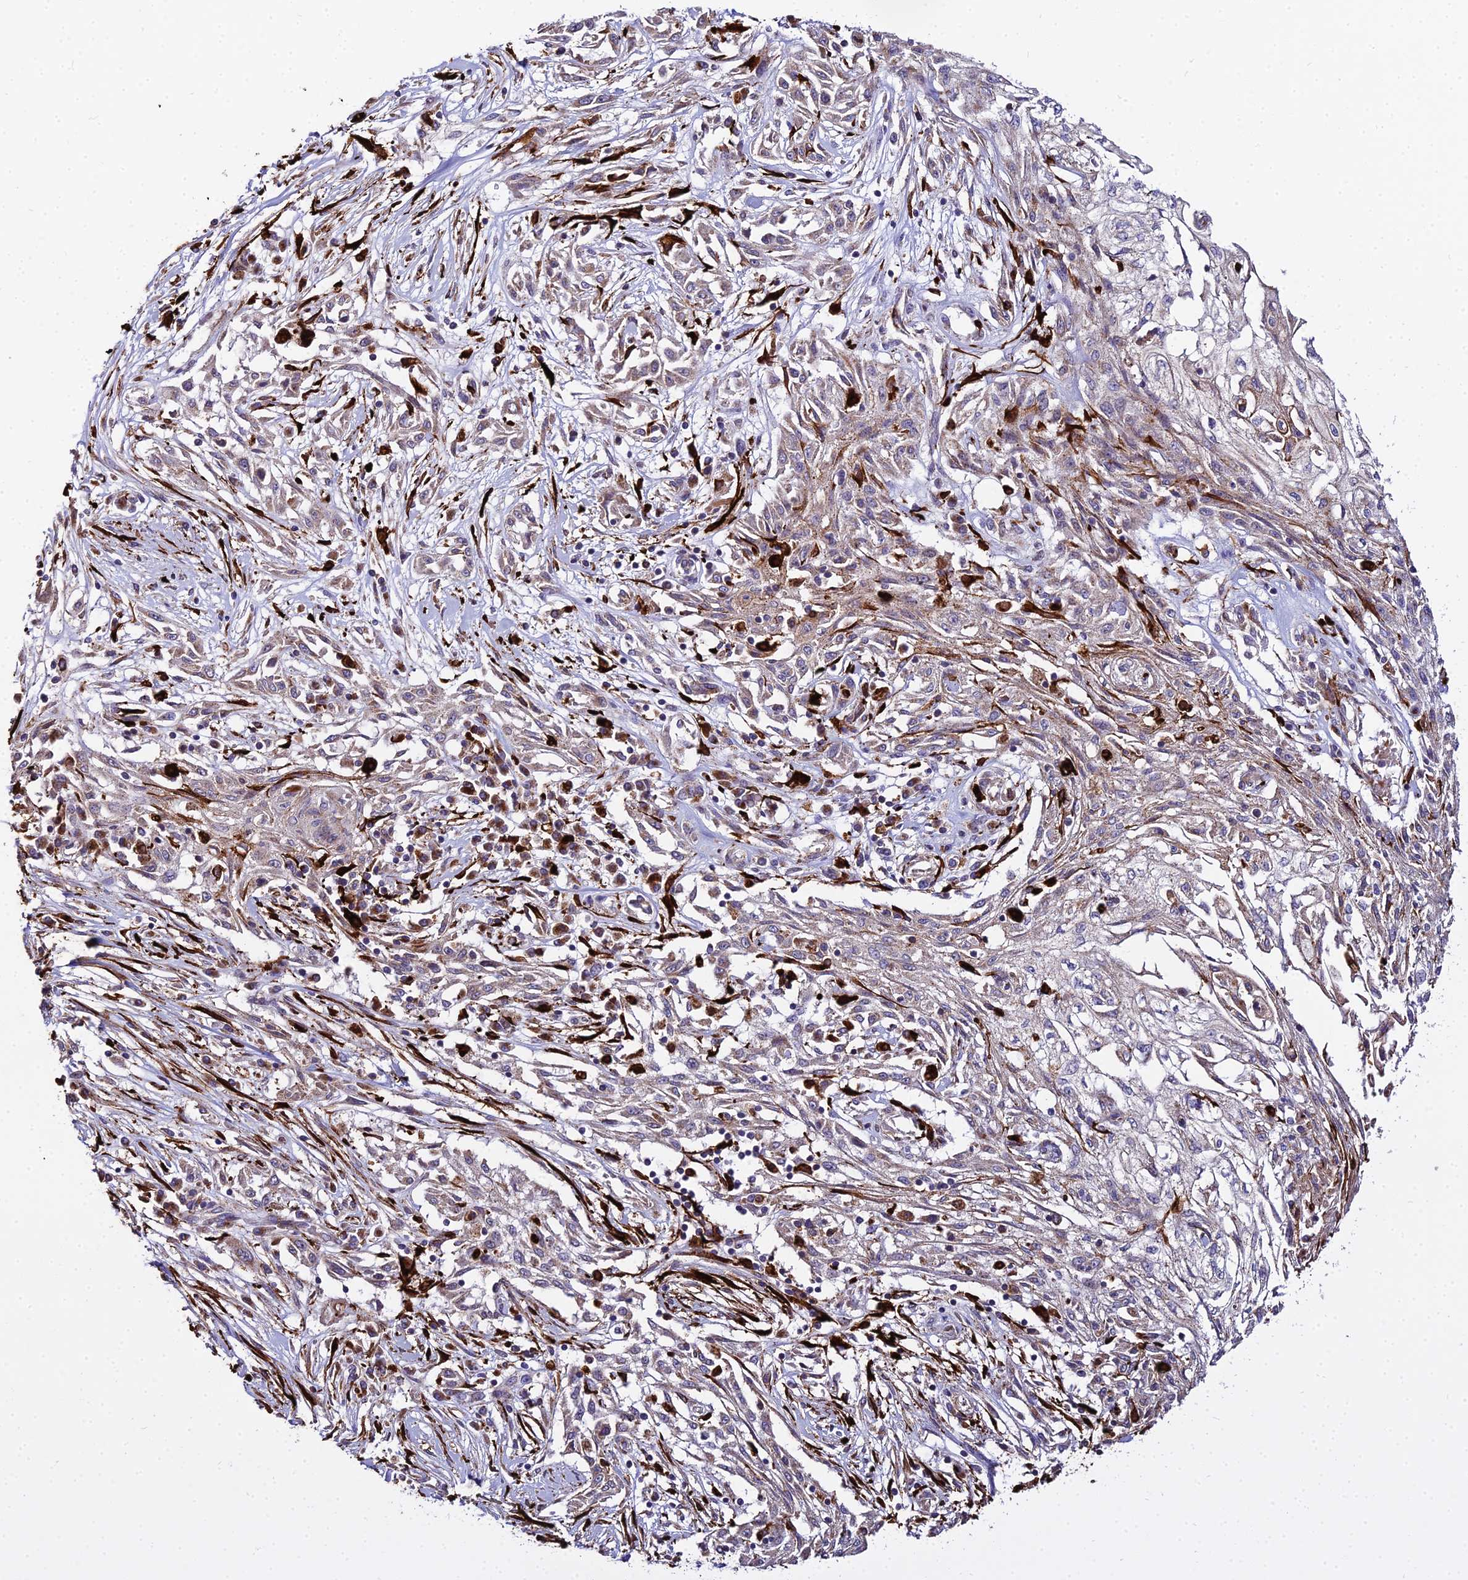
{"staining": {"intensity": "weak", "quantity": "25%-75%", "location": "cytoplasmic/membranous"}, "tissue": "skin cancer", "cell_type": "Tumor cells", "image_type": "cancer", "snomed": [{"axis": "morphology", "description": "Squamous cell carcinoma, NOS"}, {"axis": "morphology", "description": "Squamous cell carcinoma, metastatic, NOS"}, {"axis": "topography", "description": "Skin"}, {"axis": "topography", "description": "Lymph node"}], "caption": "Protein analysis of skin cancer (metastatic squamous cell carcinoma) tissue demonstrates weak cytoplasmic/membranous positivity in approximately 25%-75% of tumor cells.", "gene": "PEX19", "patient": {"sex": "male", "age": 75}}